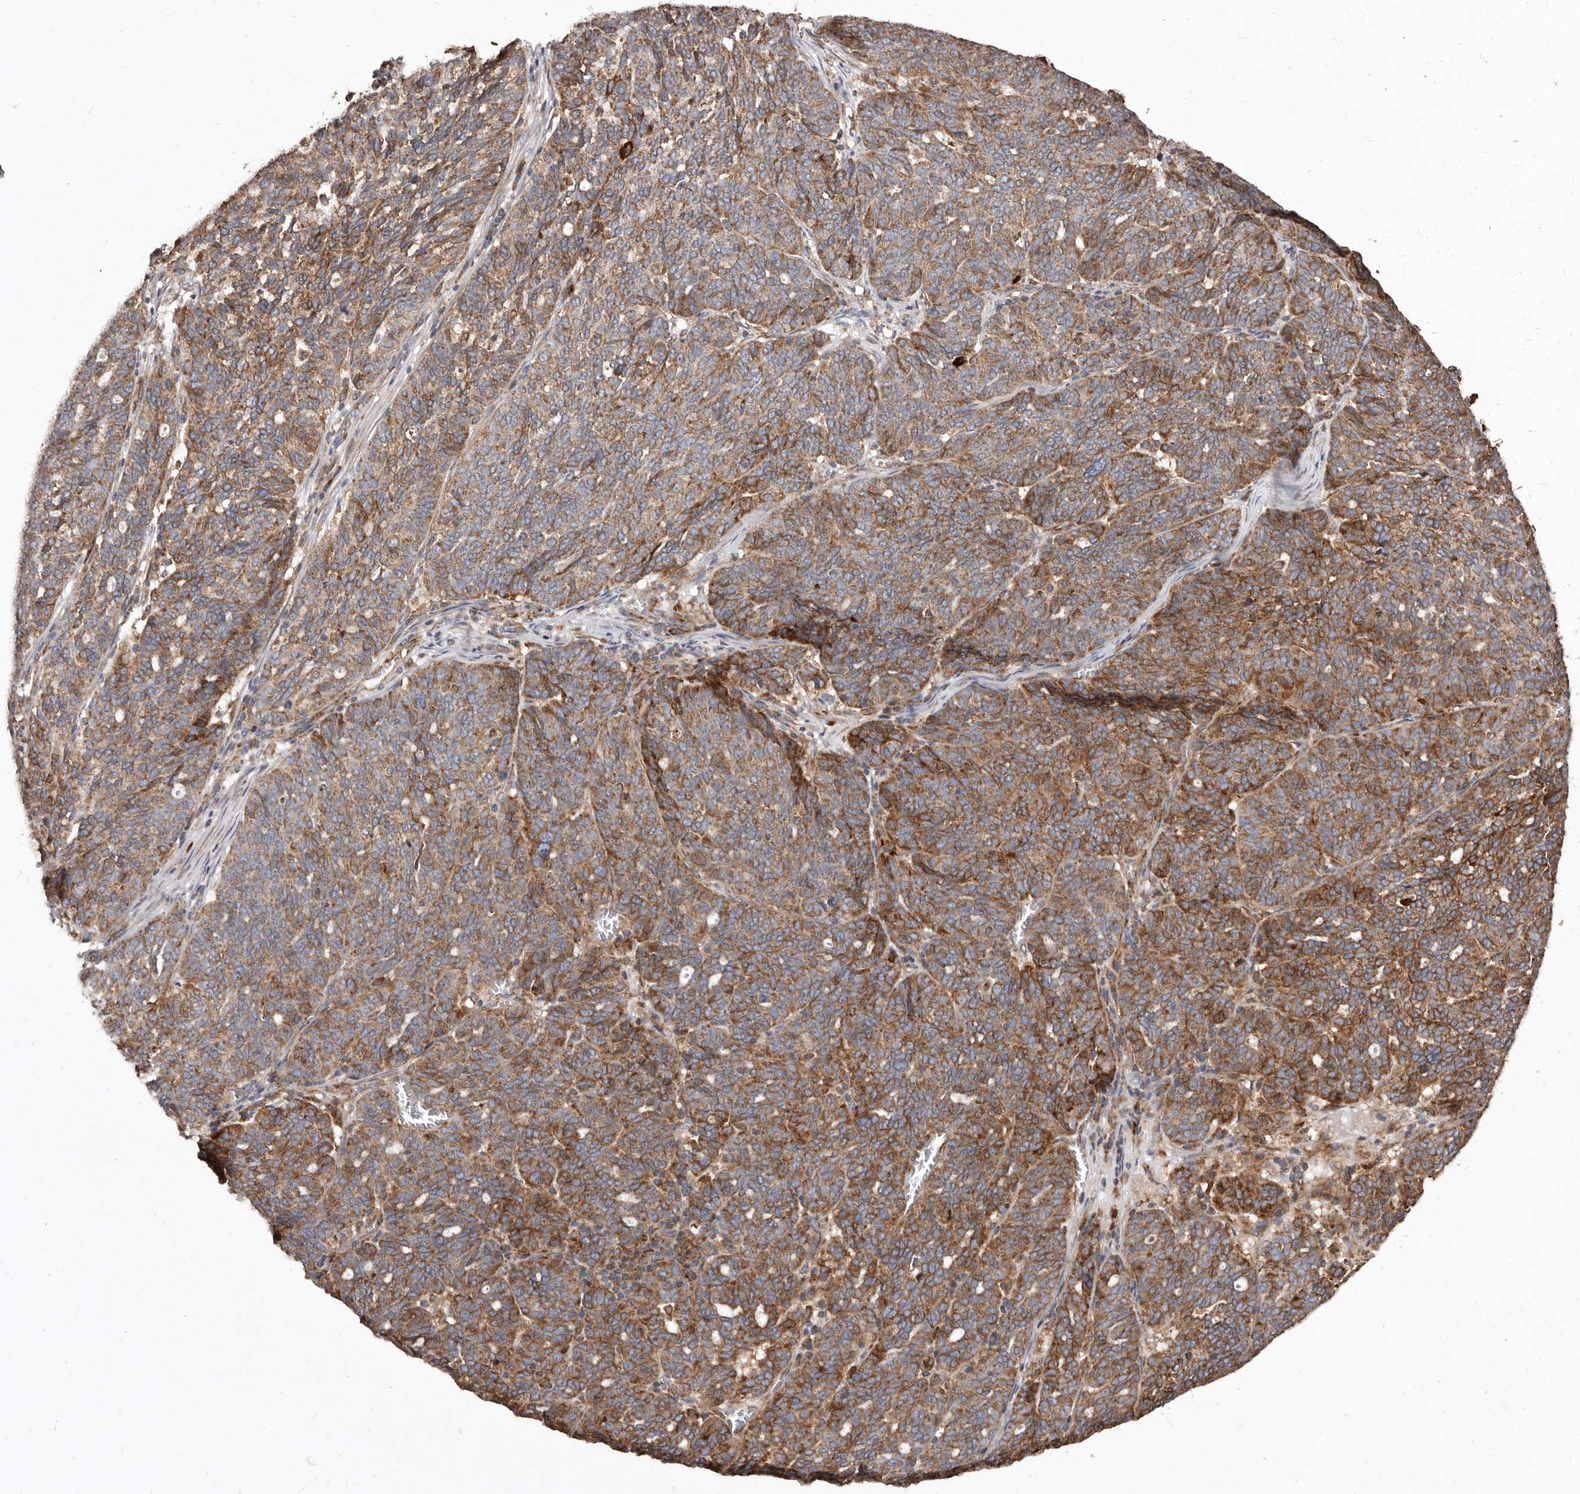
{"staining": {"intensity": "moderate", "quantity": ">75%", "location": "cytoplasmic/membranous"}, "tissue": "ovarian cancer", "cell_type": "Tumor cells", "image_type": "cancer", "snomed": [{"axis": "morphology", "description": "Cystadenocarcinoma, serous, NOS"}, {"axis": "topography", "description": "Ovary"}], "caption": "An image showing moderate cytoplasmic/membranous staining in approximately >75% of tumor cells in serous cystadenocarcinoma (ovarian), as visualized by brown immunohistochemical staining.", "gene": "STEAP2", "patient": {"sex": "female", "age": 59}}